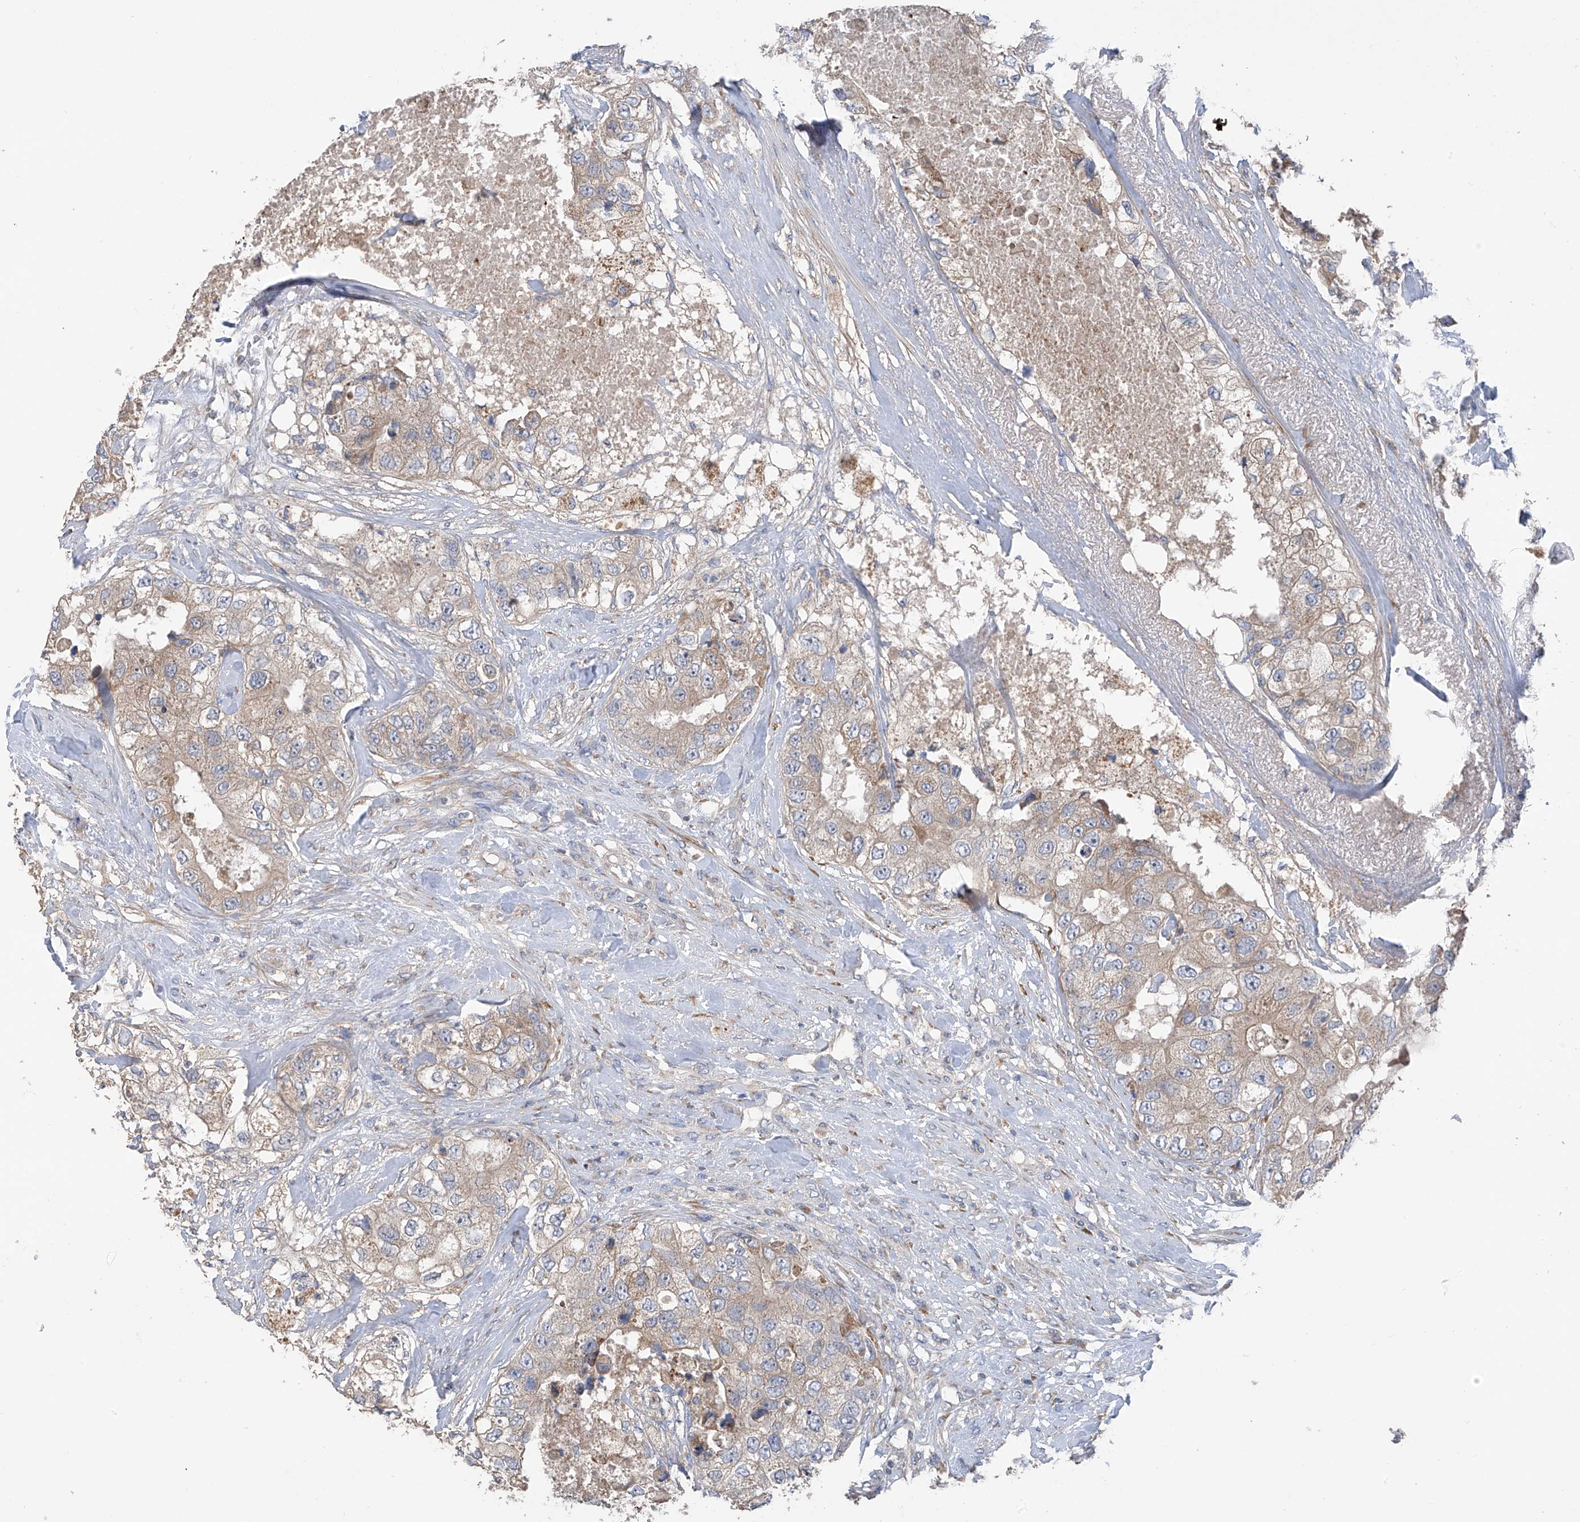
{"staining": {"intensity": "weak", "quantity": "<25%", "location": "cytoplasmic/membranous"}, "tissue": "breast cancer", "cell_type": "Tumor cells", "image_type": "cancer", "snomed": [{"axis": "morphology", "description": "Duct carcinoma"}, {"axis": "topography", "description": "Breast"}], "caption": "DAB immunohistochemical staining of breast cancer (intraductal carcinoma) demonstrates no significant positivity in tumor cells.", "gene": "GALNTL6", "patient": {"sex": "female", "age": 62}}